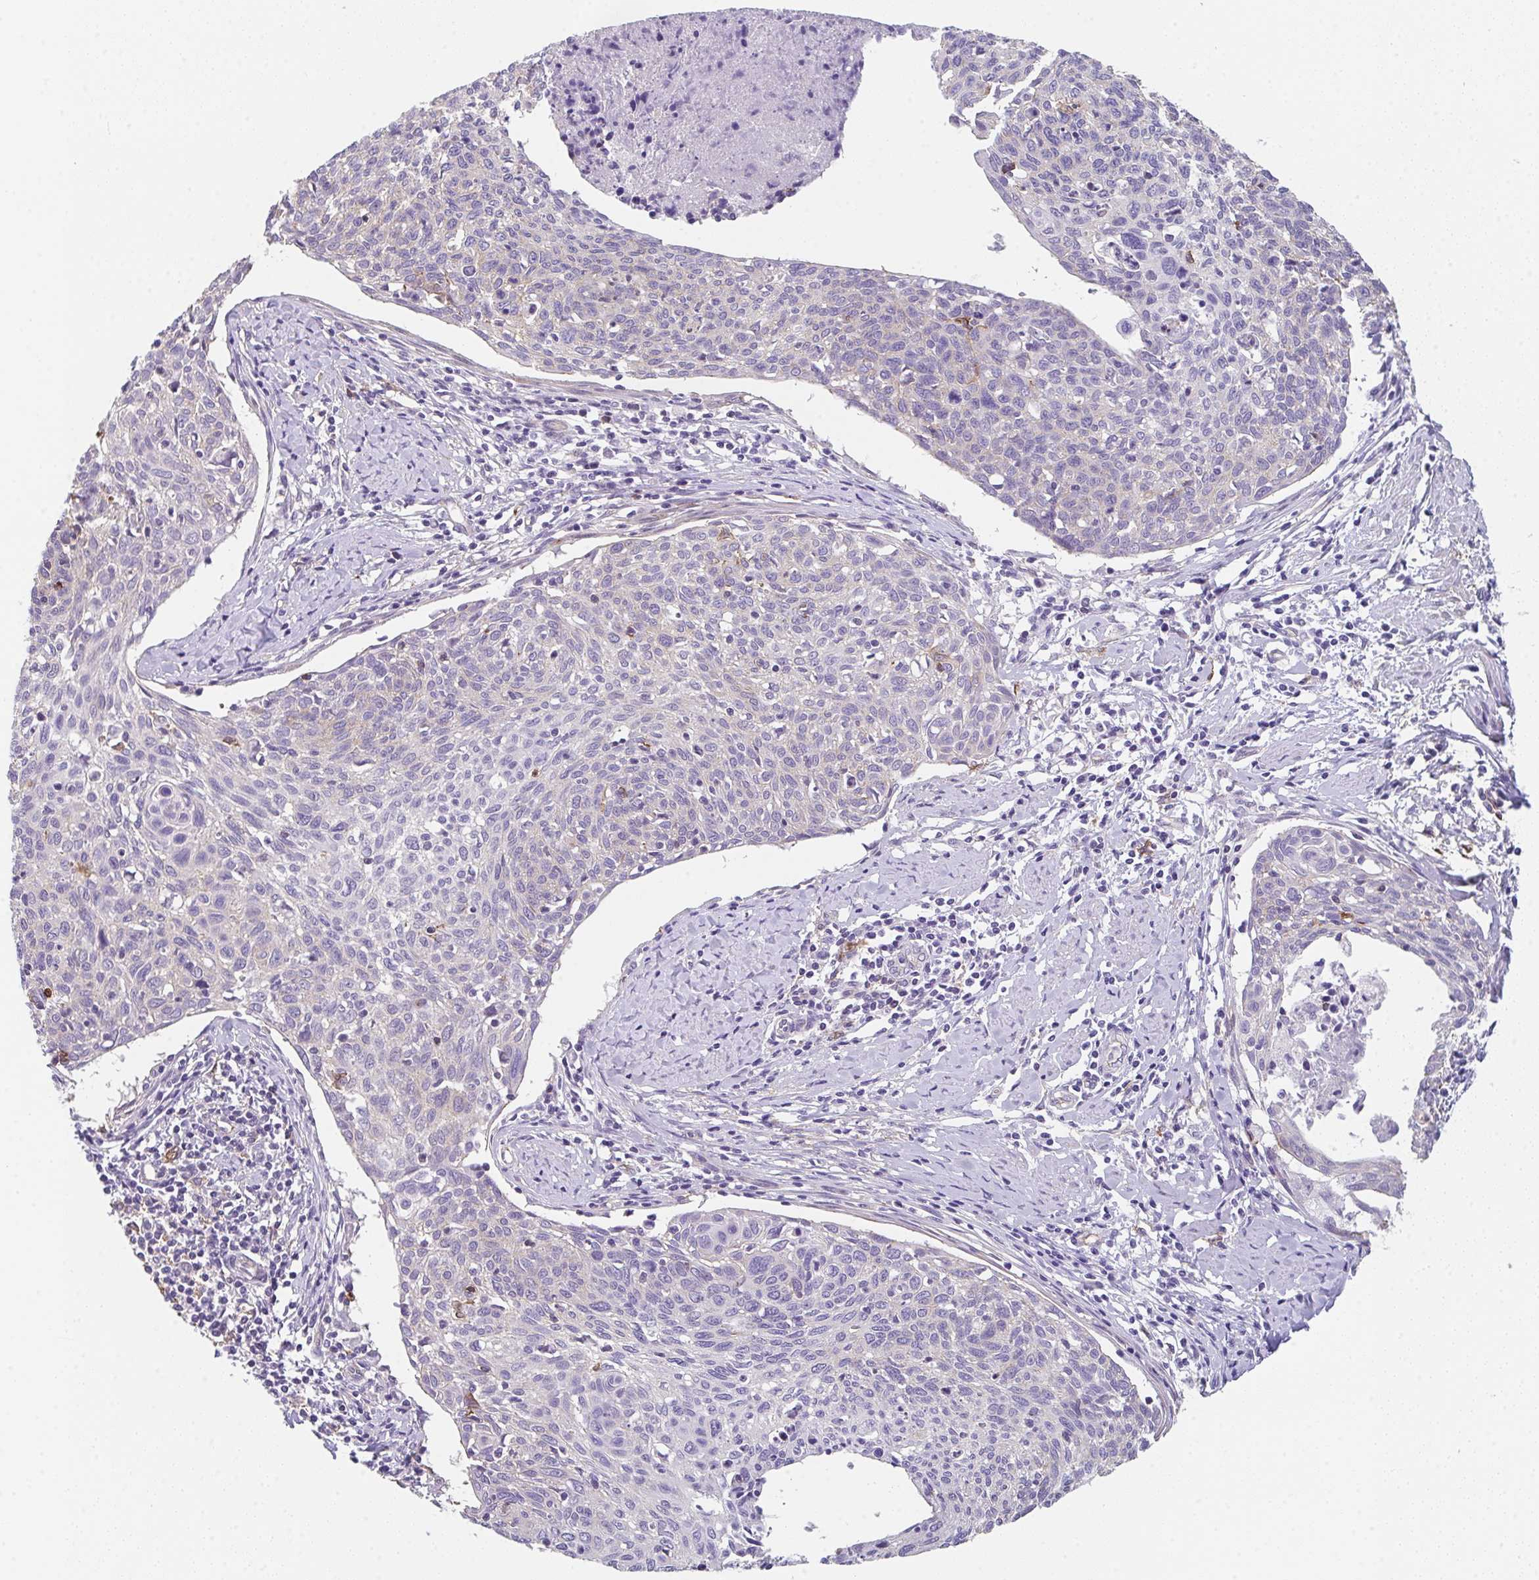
{"staining": {"intensity": "negative", "quantity": "none", "location": "none"}, "tissue": "cervical cancer", "cell_type": "Tumor cells", "image_type": "cancer", "snomed": [{"axis": "morphology", "description": "Squamous cell carcinoma, NOS"}, {"axis": "topography", "description": "Cervix"}], "caption": "This is an immunohistochemistry photomicrograph of cervical cancer (squamous cell carcinoma). There is no expression in tumor cells.", "gene": "DBN1", "patient": {"sex": "female", "age": 49}}